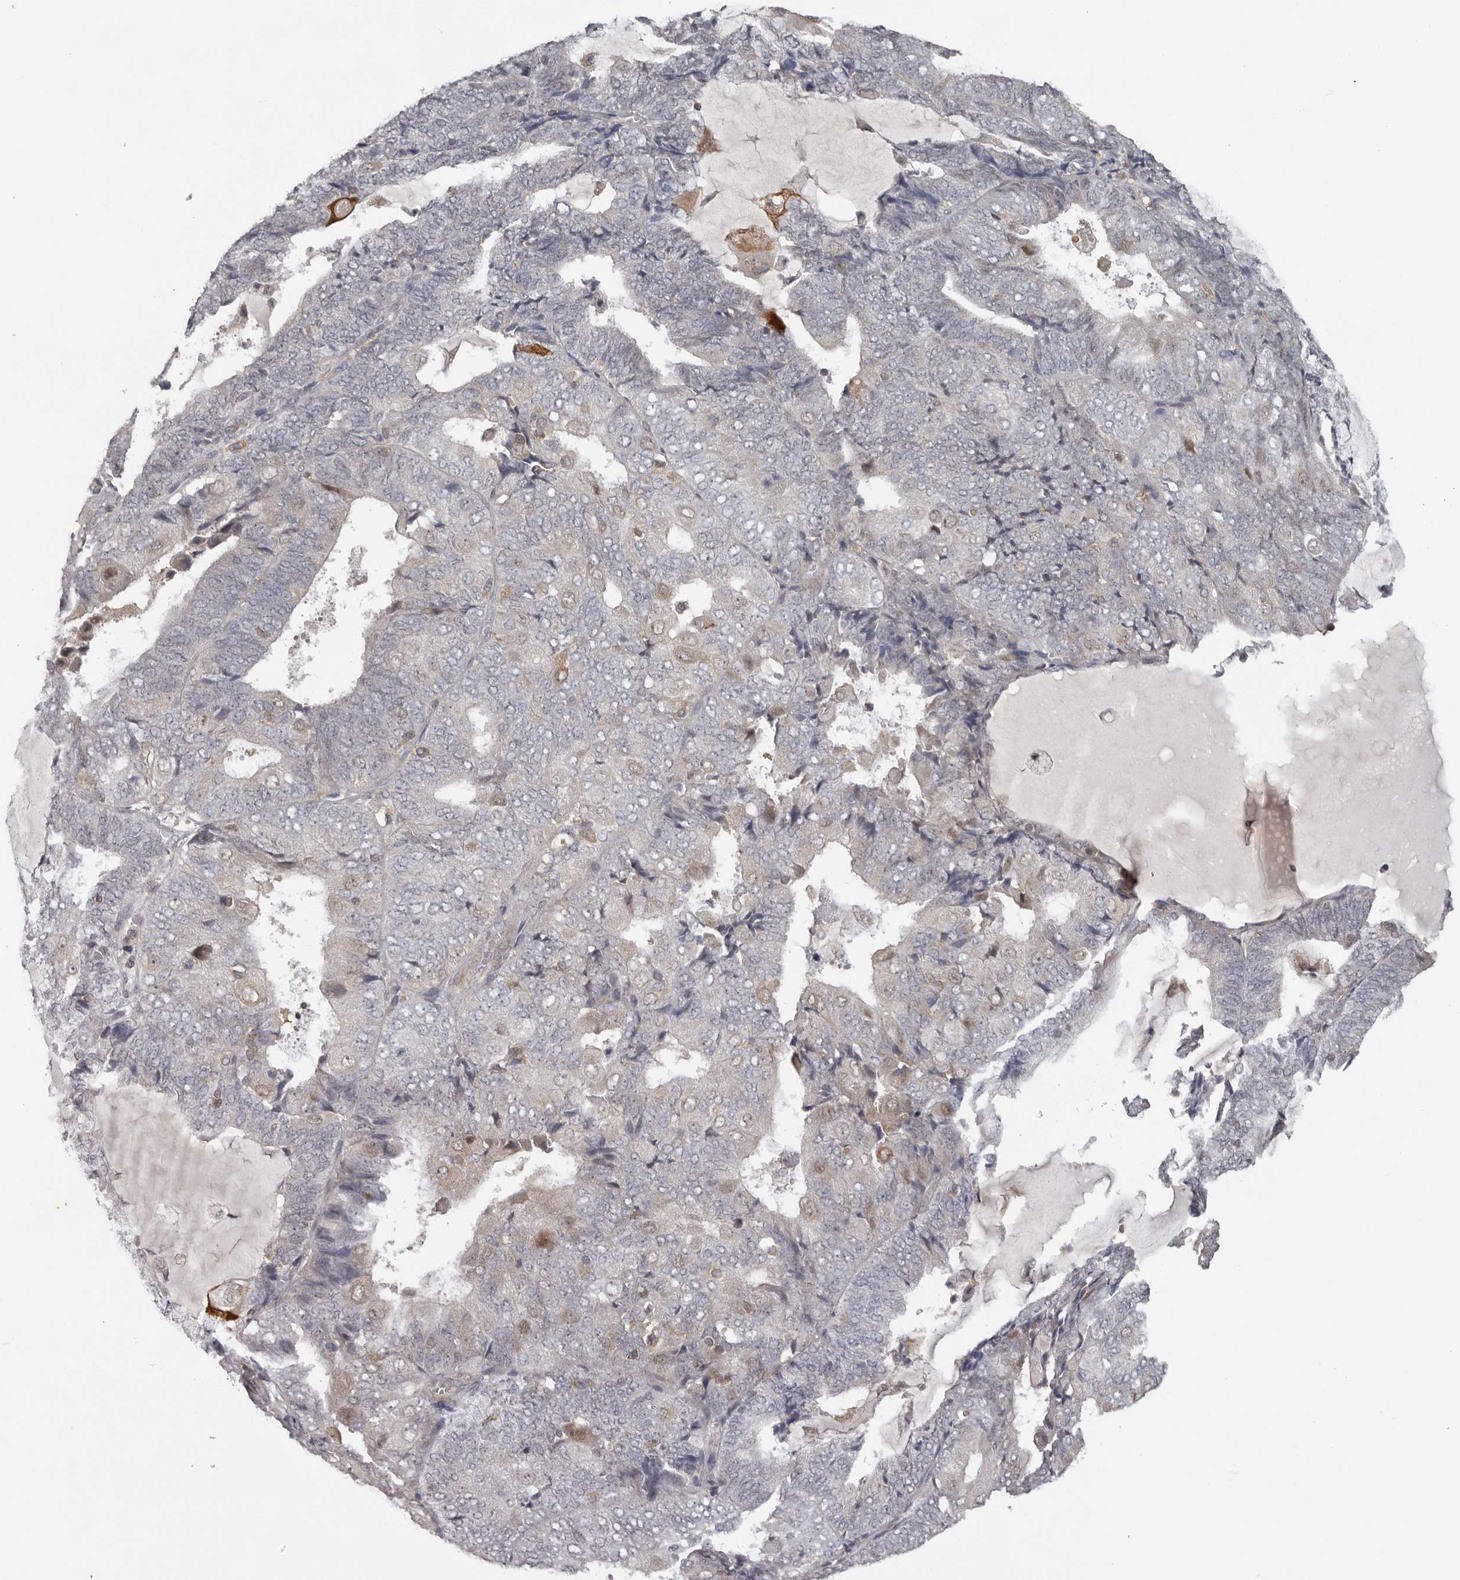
{"staining": {"intensity": "negative", "quantity": "none", "location": "none"}, "tissue": "endometrial cancer", "cell_type": "Tumor cells", "image_type": "cancer", "snomed": [{"axis": "morphology", "description": "Adenocarcinoma, NOS"}, {"axis": "topography", "description": "Endometrium"}], "caption": "There is no significant expression in tumor cells of endometrial cancer. (Brightfield microscopy of DAB (3,3'-diaminobenzidine) IHC at high magnification).", "gene": "ANKRD44", "patient": {"sex": "female", "age": 81}}